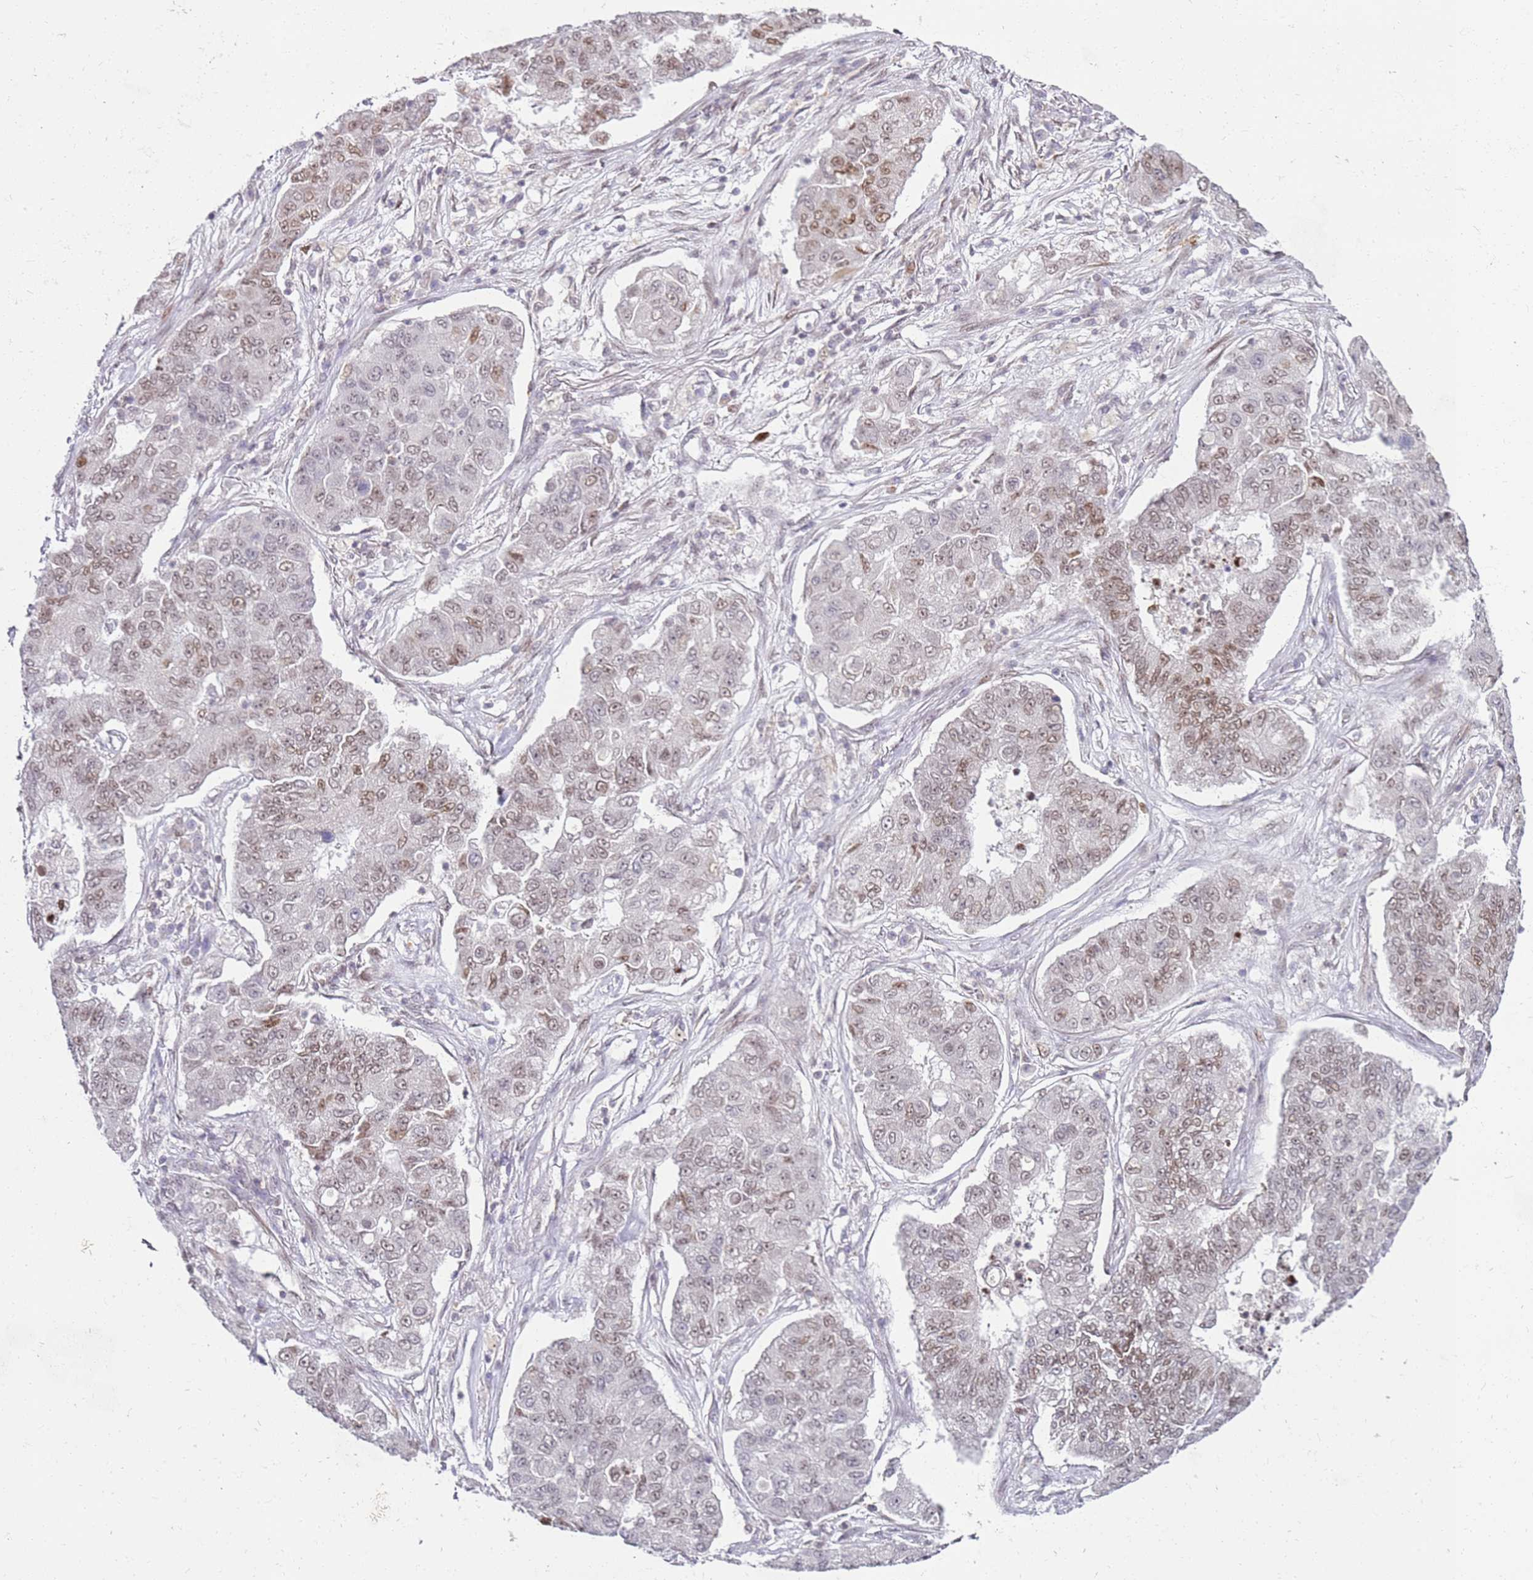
{"staining": {"intensity": "moderate", "quantity": "25%-75%", "location": "nuclear"}, "tissue": "lung cancer", "cell_type": "Tumor cells", "image_type": "cancer", "snomed": [{"axis": "morphology", "description": "Squamous cell carcinoma, NOS"}, {"axis": "topography", "description": "Lung"}], "caption": "Protein staining by immunohistochemistry (IHC) exhibits moderate nuclear staining in approximately 25%-75% of tumor cells in squamous cell carcinoma (lung). The staining is performed using DAB brown chromogen to label protein expression. The nuclei are counter-stained blue using hematoxylin.", "gene": "PHC2", "patient": {"sex": "male", "age": 74}}